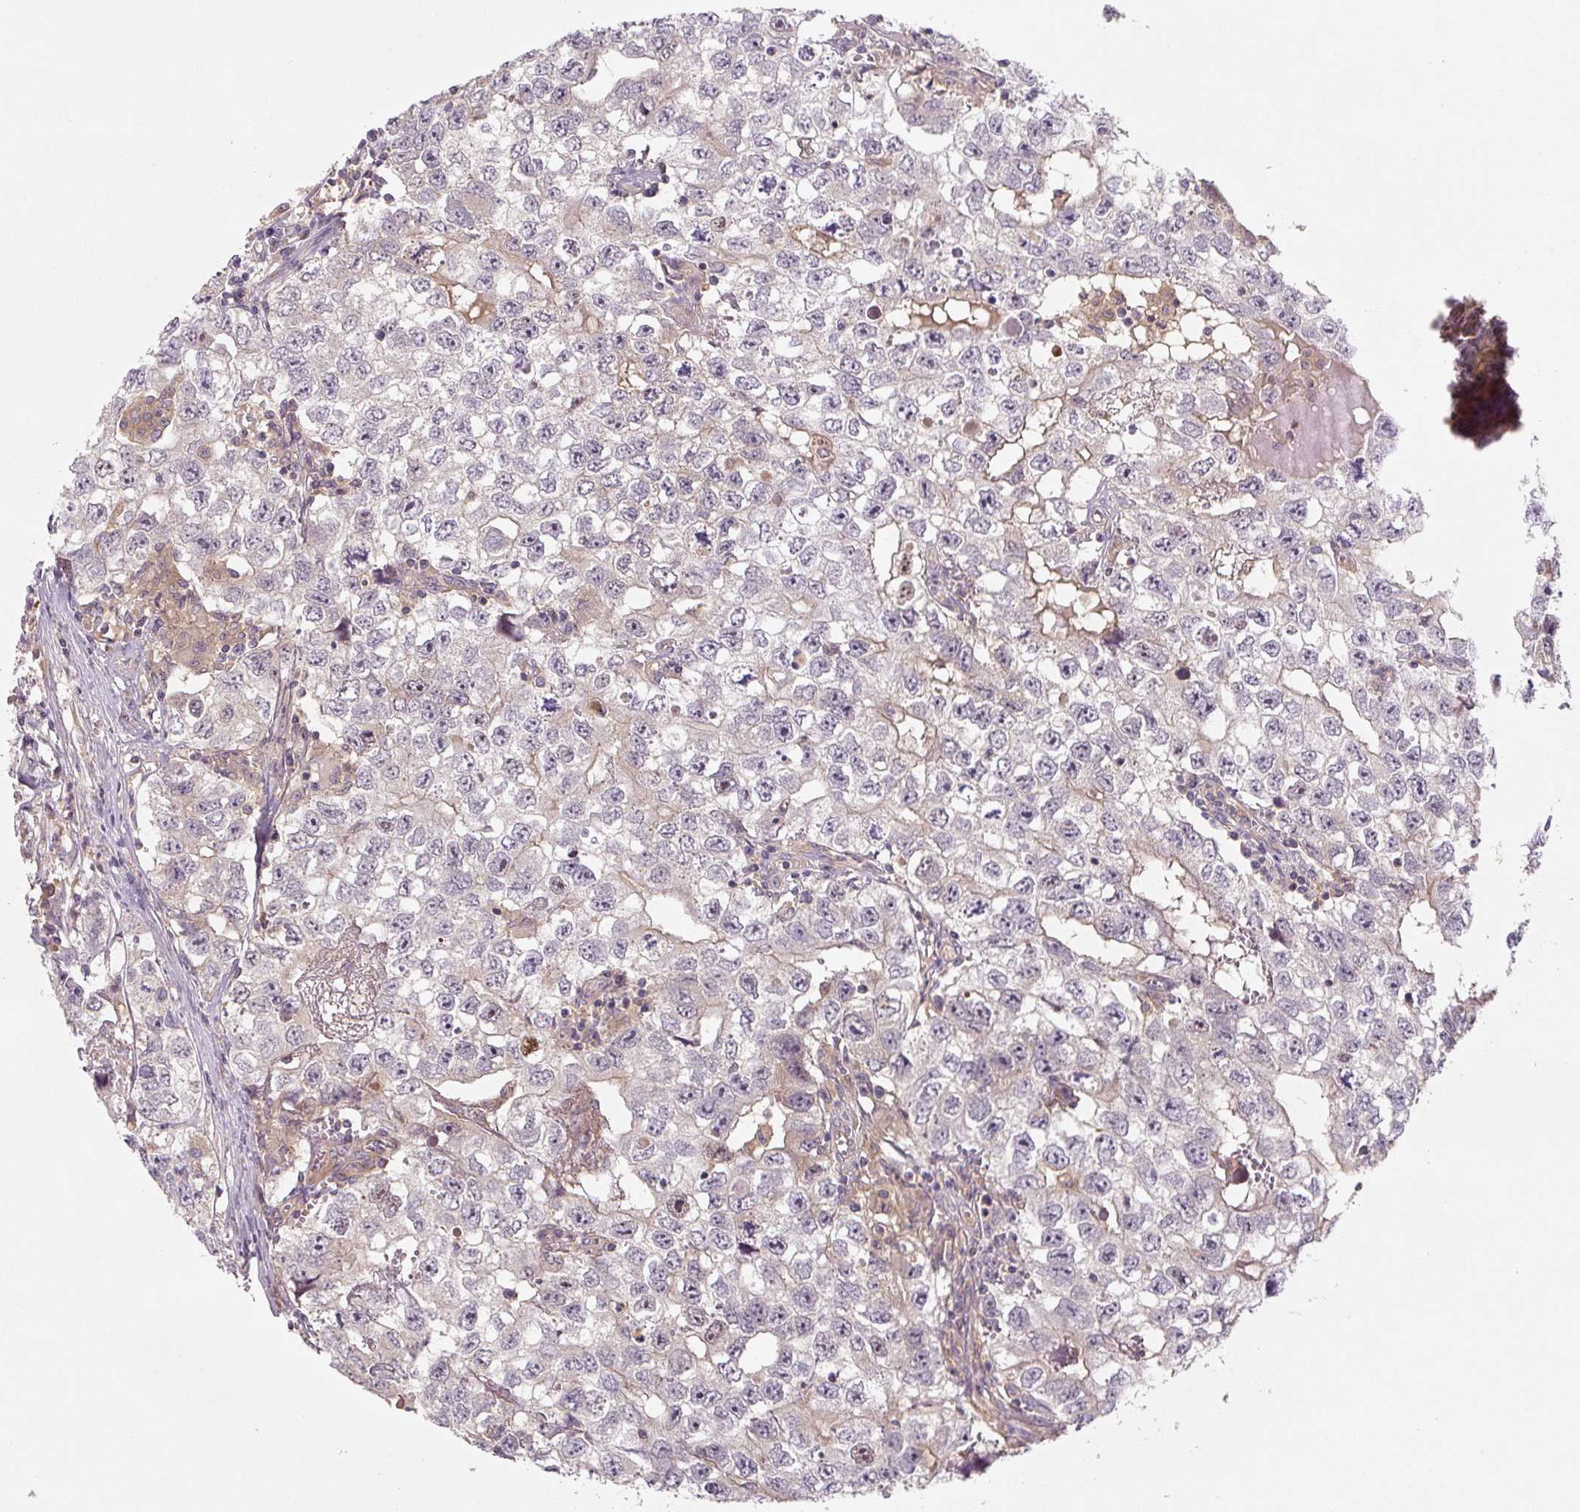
{"staining": {"intensity": "weak", "quantity": "25%-75%", "location": "cytoplasmic/membranous"}, "tissue": "testis cancer", "cell_type": "Tumor cells", "image_type": "cancer", "snomed": [{"axis": "morphology", "description": "Seminoma, NOS"}, {"axis": "morphology", "description": "Carcinoma, Embryonal, NOS"}, {"axis": "topography", "description": "Testis"}], "caption": "Immunohistochemistry (IHC) of testis cancer displays low levels of weak cytoplasmic/membranous expression in approximately 25%-75% of tumor cells. (DAB = brown stain, brightfield microscopy at high magnification).", "gene": "C2orf73", "patient": {"sex": "male", "age": 43}}